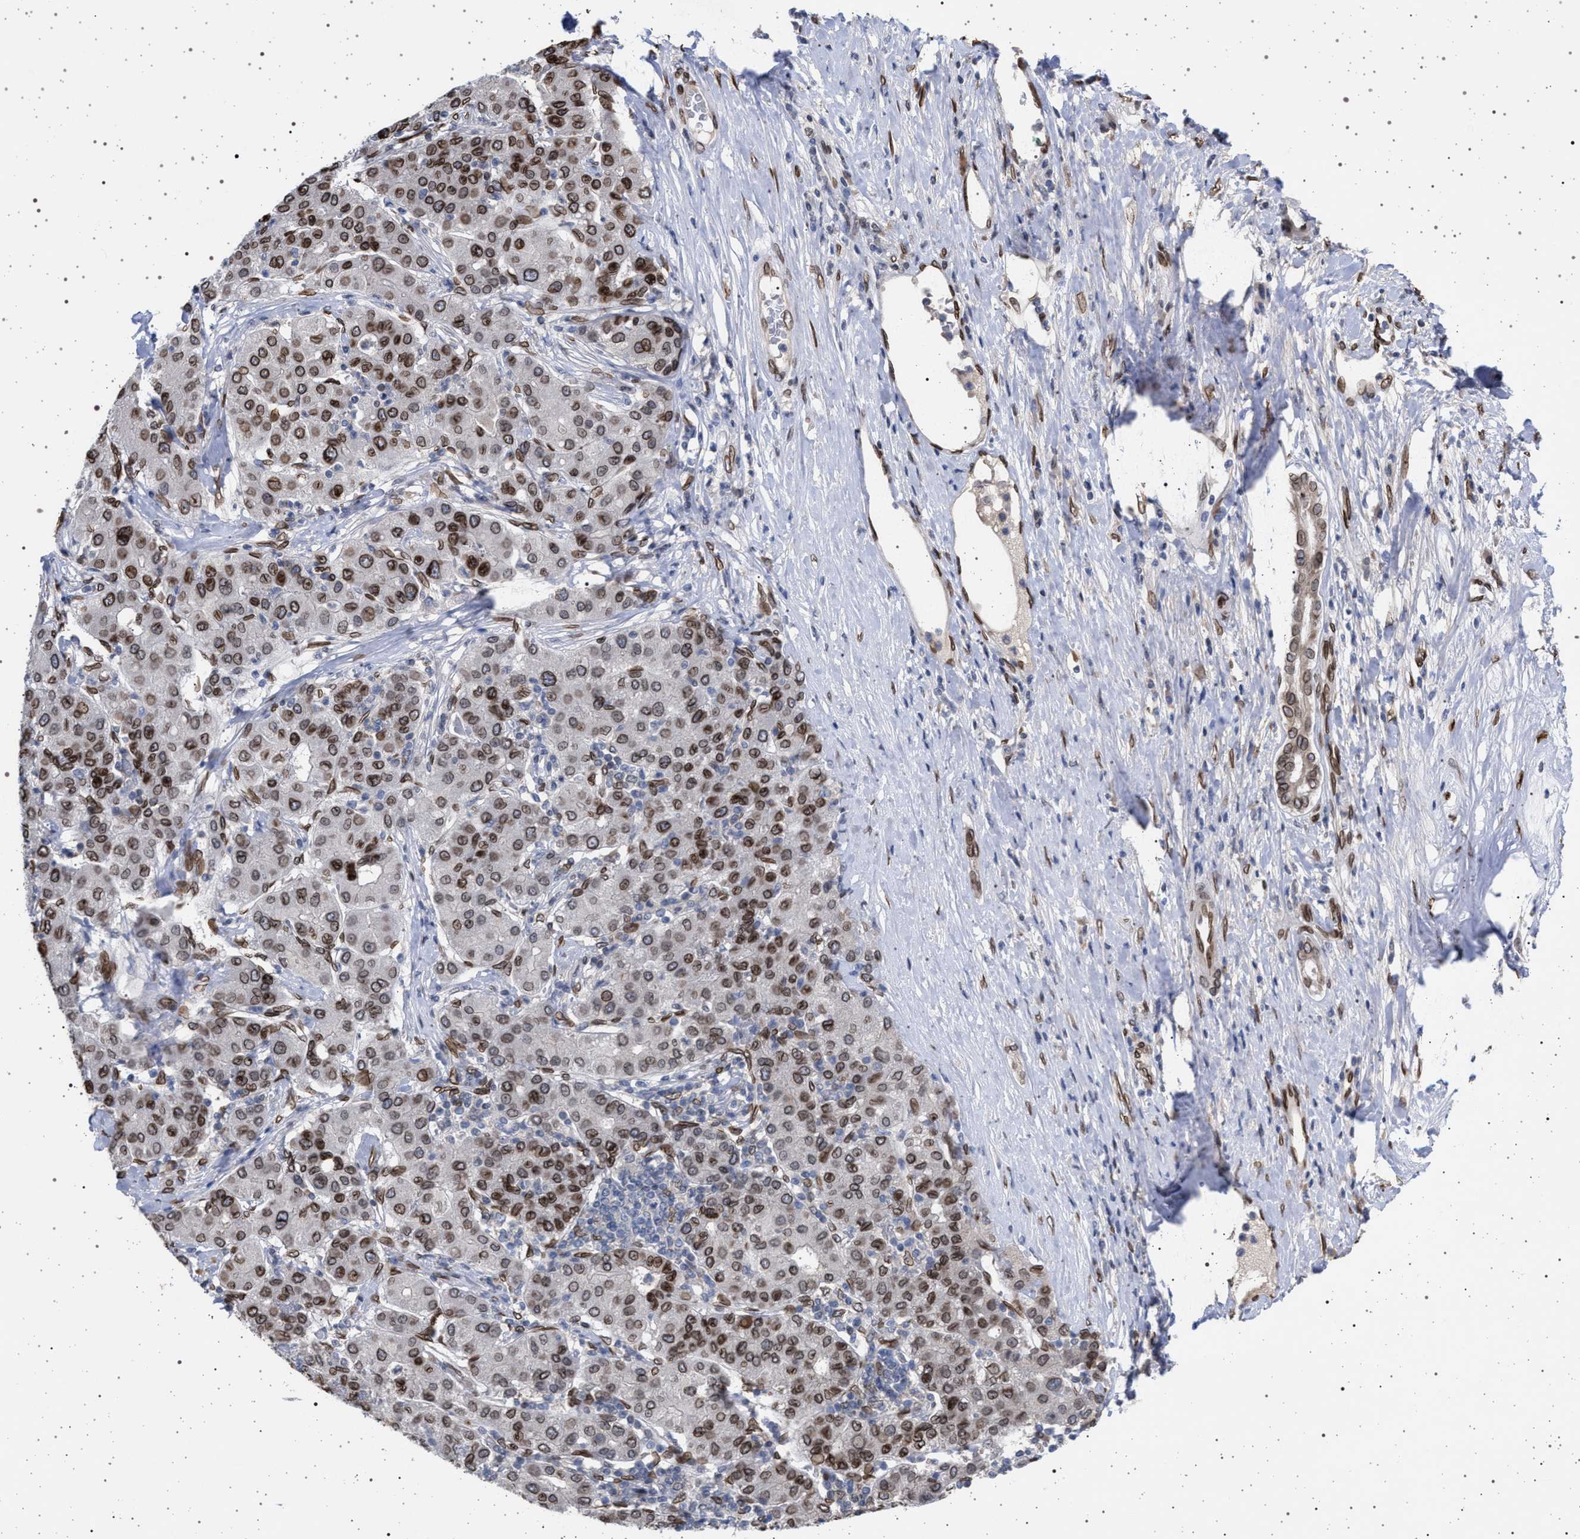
{"staining": {"intensity": "moderate", "quantity": ">75%", "location": "cytoplasmic/membranous,nuclear"}, "tissue": "liver cancer", "cell_type": "Tumor cells", "image_type": "cancer", "snomed": [{"axis": "morphology", "description": "Carcinoma, Hepatocellular, NOS"}, {"axis": "topography", "description": "Liver"}], "caption": "Human liver cancer (hepatocellular carcinoma) stained with a protein marker shows moderate staining in tumor cells.", "gene": "ING2", "patient": {"sex": "male", "age": 65}}